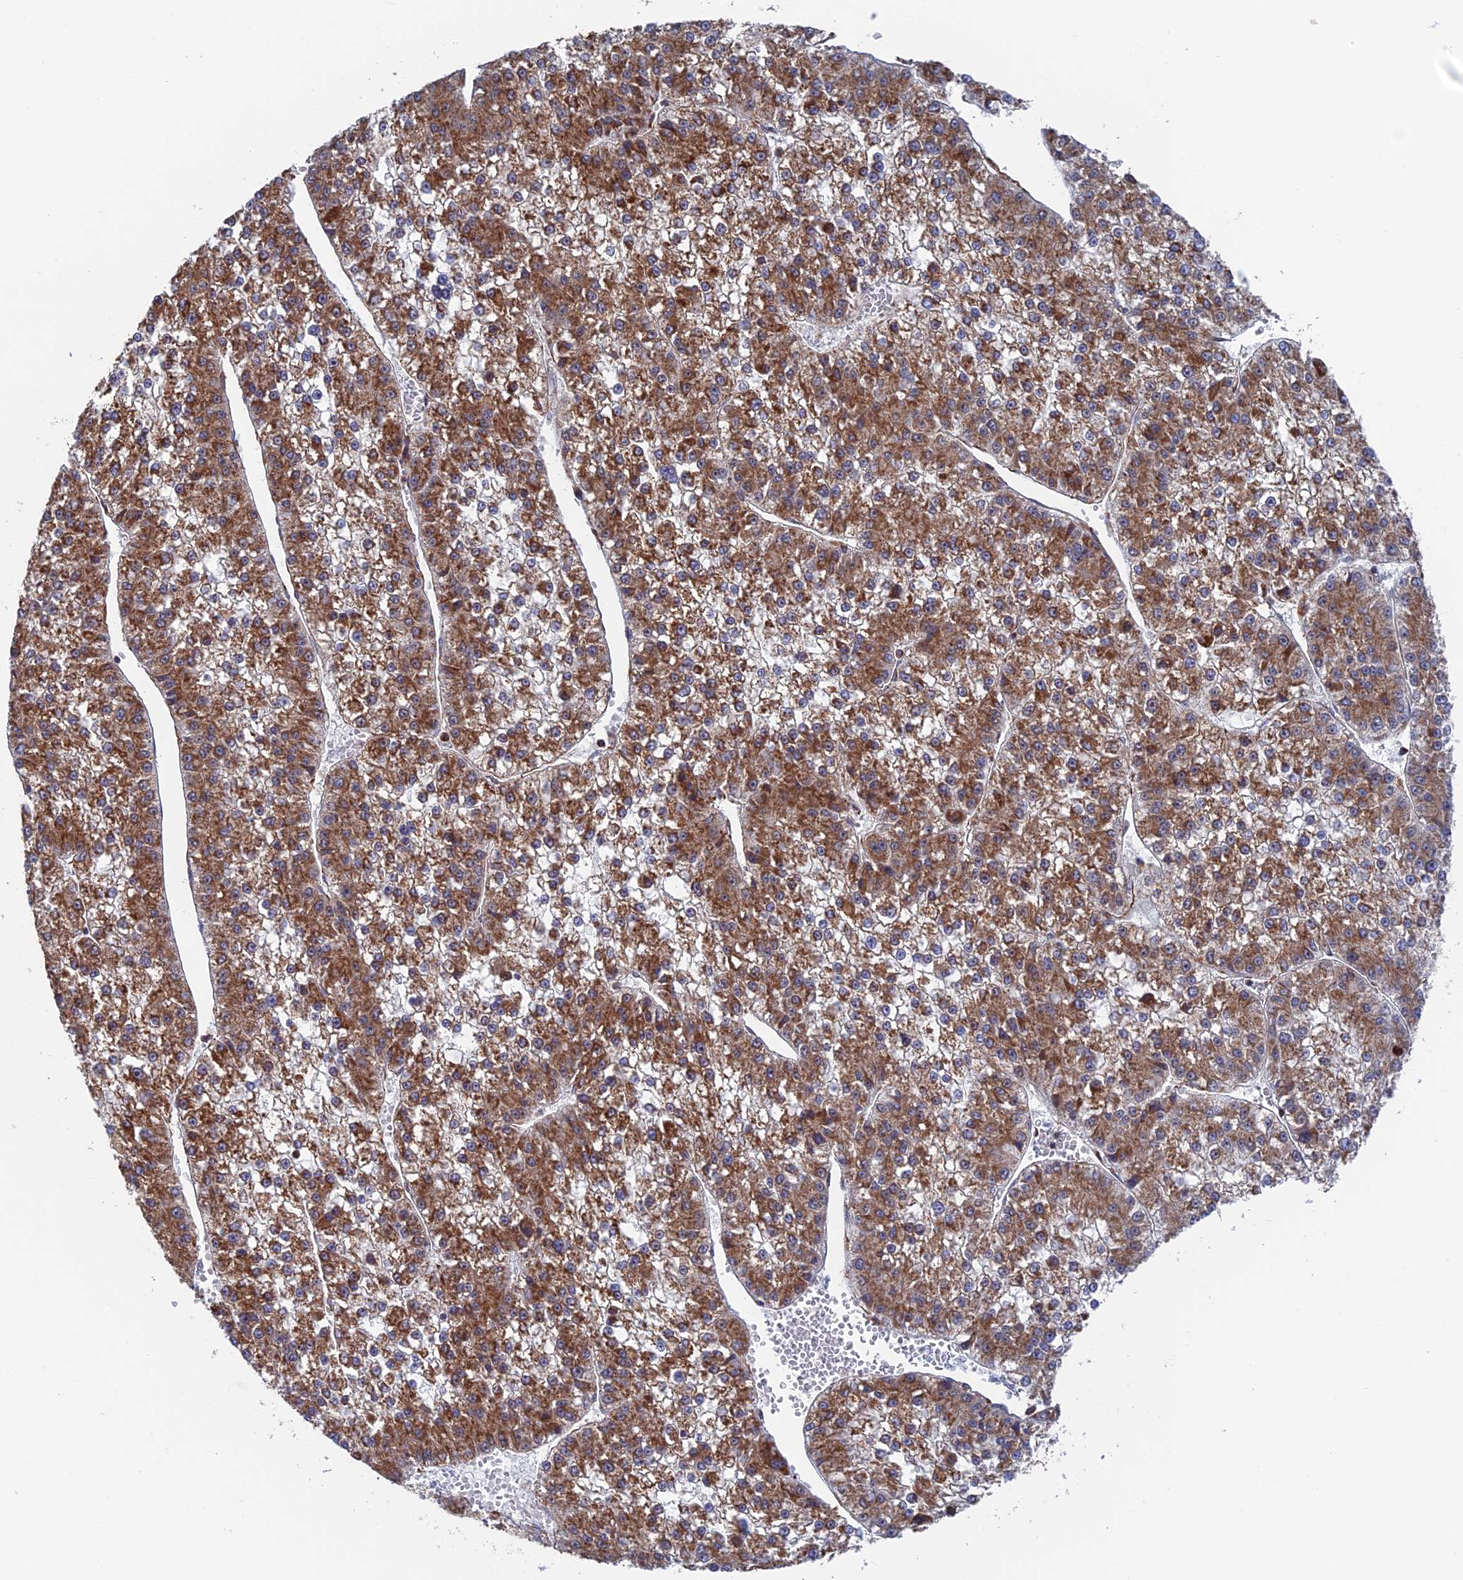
{"staining": {"intensity": "moderate", "quantity": ">75%", "location": "cytoplasmic/membranous"}, "tissue": "liver cancer", "cell_type": "Tumor cells", "image_type": "cancer", "snomed": [{"axis": "morphology", "description": "Carcinoma, Hepatocellular, NOS"}, {"axis": "topography", "description": "Liver"}], "caption": "High-power microscopy captured an immunohistochemistry micrograph of liver hepatocellular carcinoma, revealing moderate cytoplasmic/membranous expression in about >75% of tumor cells.", "gene": "DTYMK", "patient": {"sex": "female", "age": 73}}